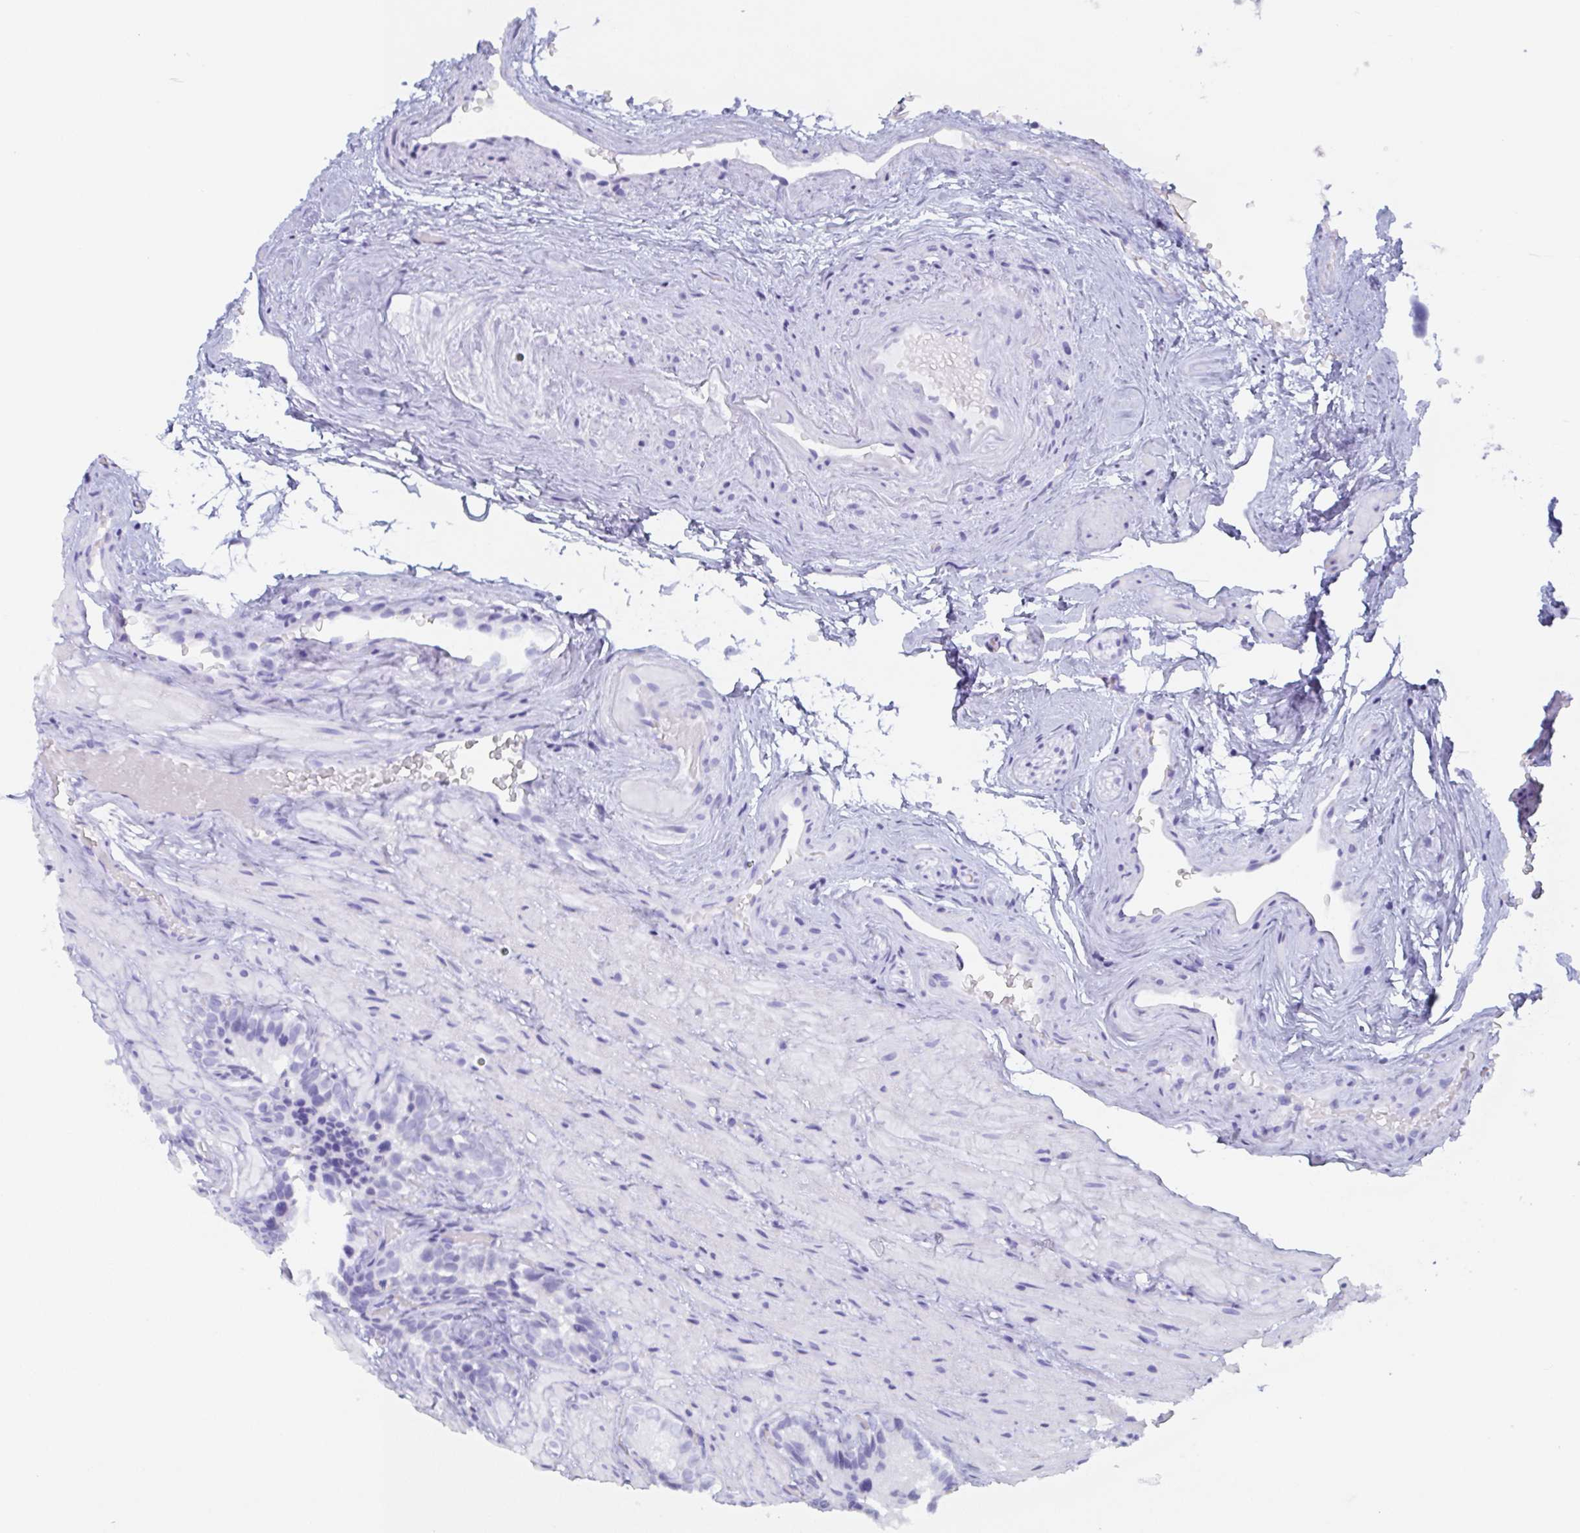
{"staining": {"intensity": "negative", "quantity": "none", "location": "none"}, "tissue": "seminal vesicle", "cell_type": "Glandular cells", "image_type": "normal", "snomed": [{"axis": "morphology", "description": "Normal tissue, NOS"}, {"axis": "topography", "description": "Seminal veicle"}], "caption": "Glandular cells show no significant protein expression in benign seminal vesicle. (Brightfield microscopy of DAB (3,3'-diaminobenzidine) immunohistochemistry (IHC) at high magnification).", "gene": "POU2F3", "patient": {"sex": "male", "age": 47}}